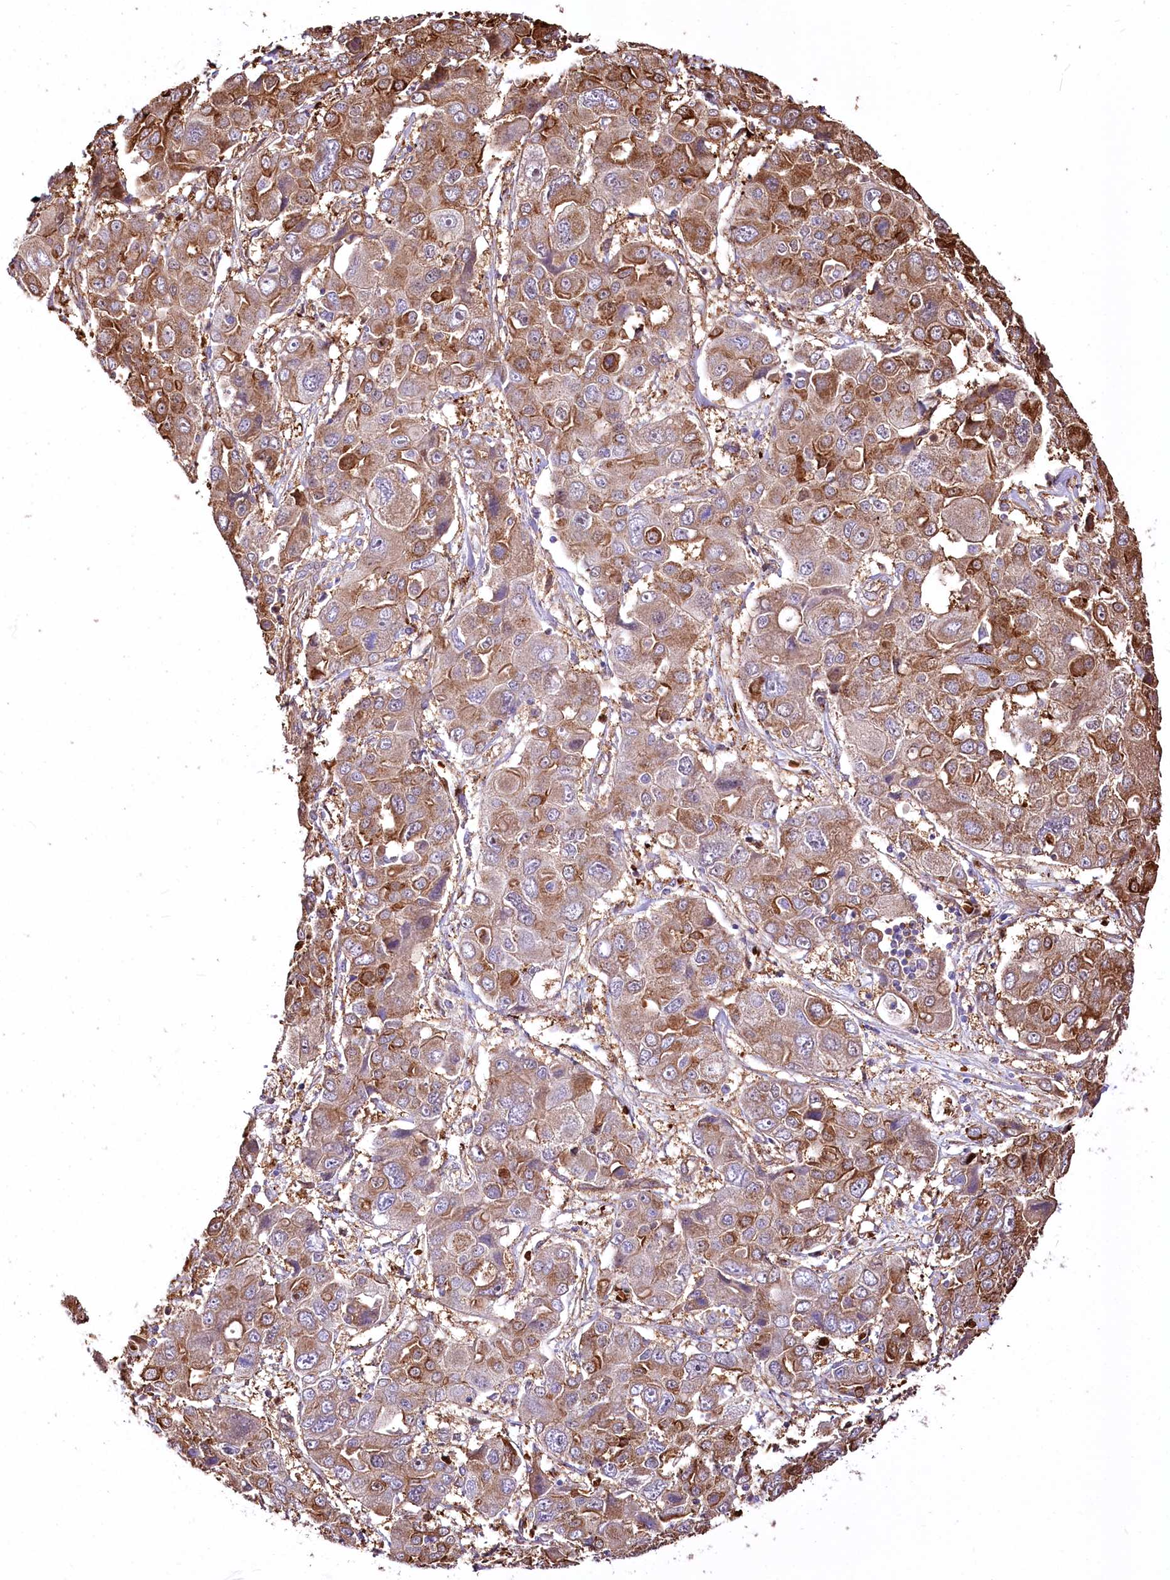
{"staining": {"intensity": "moderate", "quantity": "25%-75%", "location": "cytoplasmic/membranous"}, "tissue": "liver cancer", "cell_type": "Tumor cells", "image_type": "cancer", "snomed": [{"axis": "morphology", "description": "Cholangiocarcinoma"}, {"axis": "topography", "description": "Liver"}], "caption": "Immunohistochemical staining of liver cancer (cholangiocarcinoma) demonstrates medium levels of moderate cytoplasmic/membranous protein expression in approximately 25%-75% of tumor cells.", "gene": "PTMS", "patient": {"sex": "male", "age": 67}}